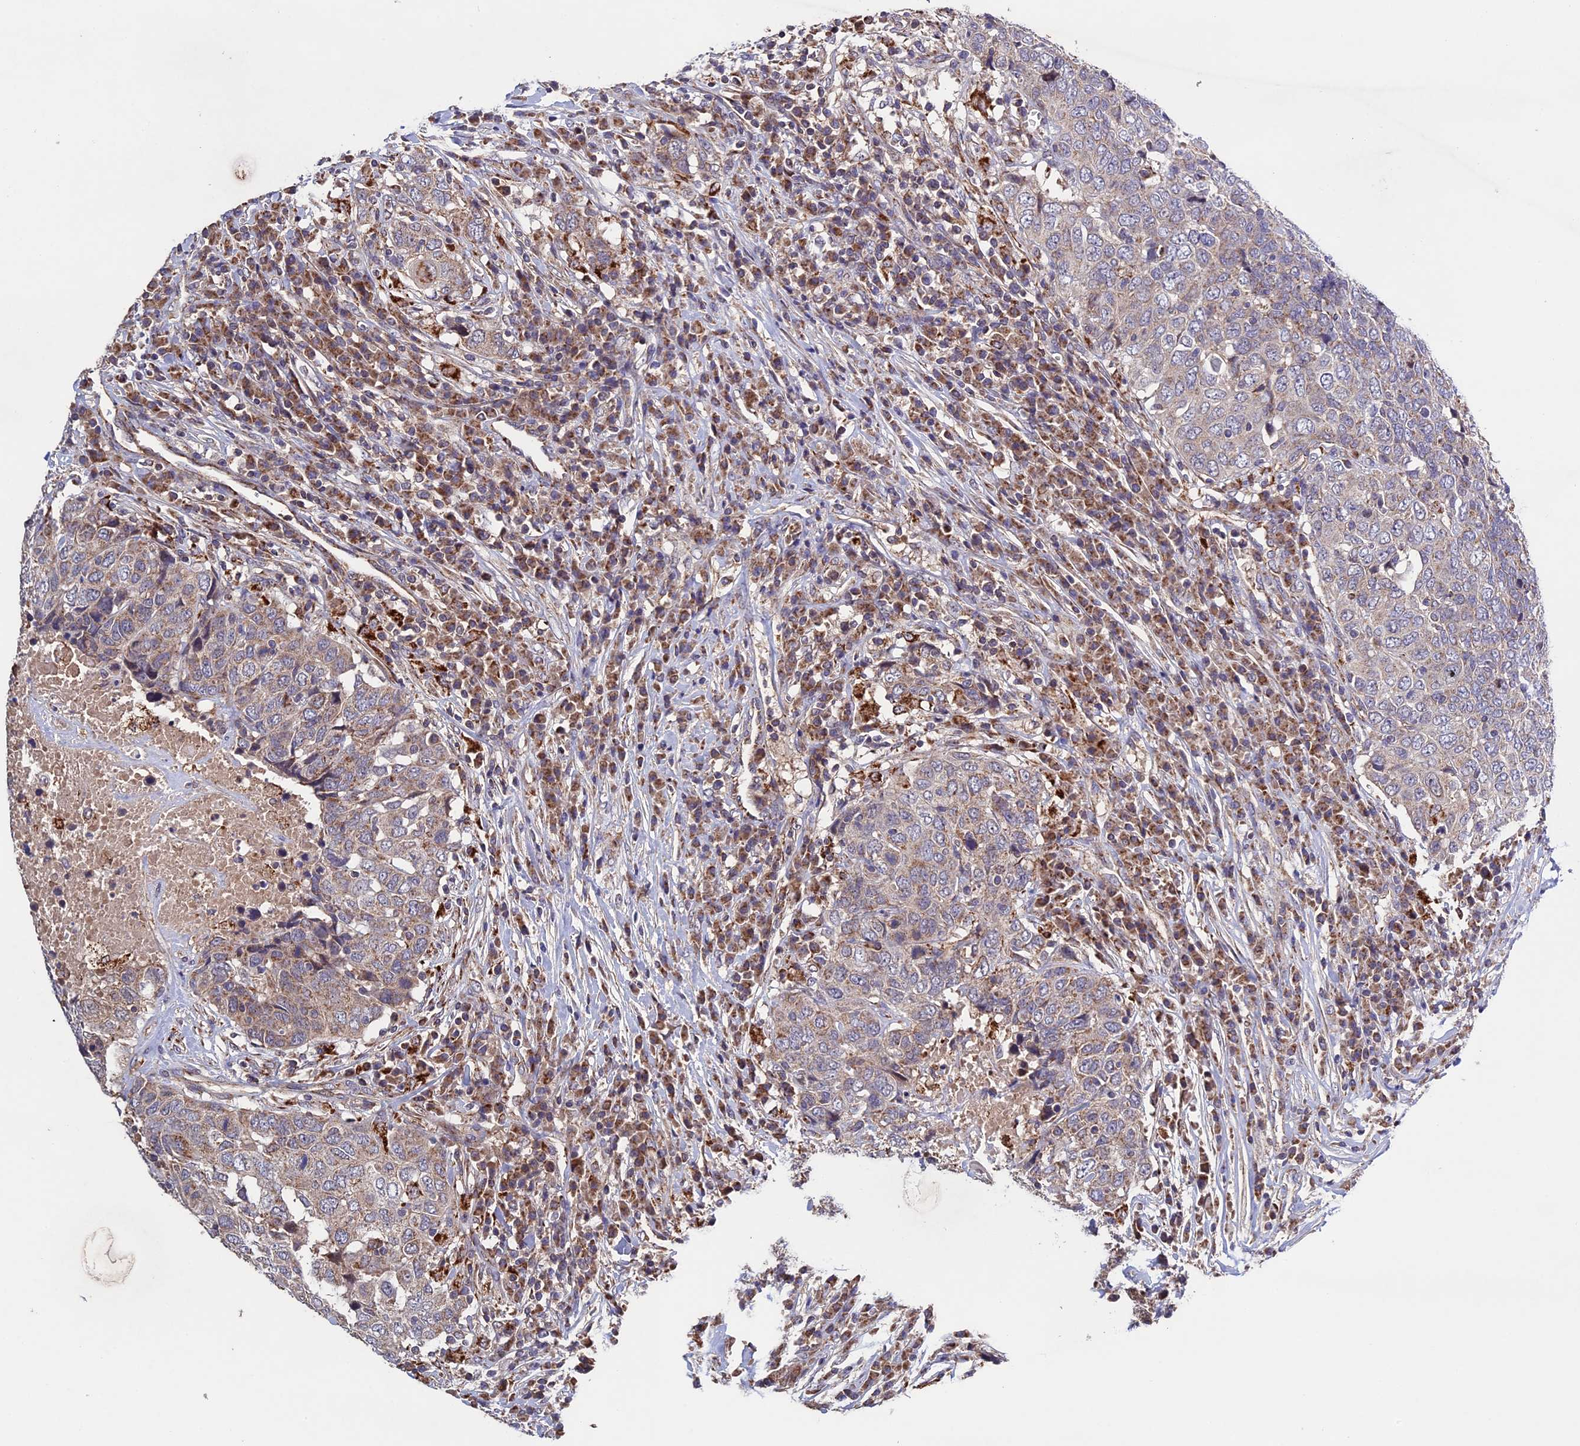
{"staining": {"intensity": "weak", "quantity": "<25%", "location": "cytoplasmic/membranous"}, "tissue": "head and neck cancer", "cell_type": "Tumor cells", "image_type": "cancer", "snomed": [{"axis": "morphology", "description": "Squamous cell carcinoma, NOS"}, {"axis": "topography", "description": "Head-Neck"}], "caption": "Immunohistochemistry histopathology image of neoplastic tissue: head and neck squamous cell carcinoma stained with DAB demonstrates no significant protein expression in tumor cells.", "gene": "RNF17", "patient": {"sex": "male", "age": 66}}